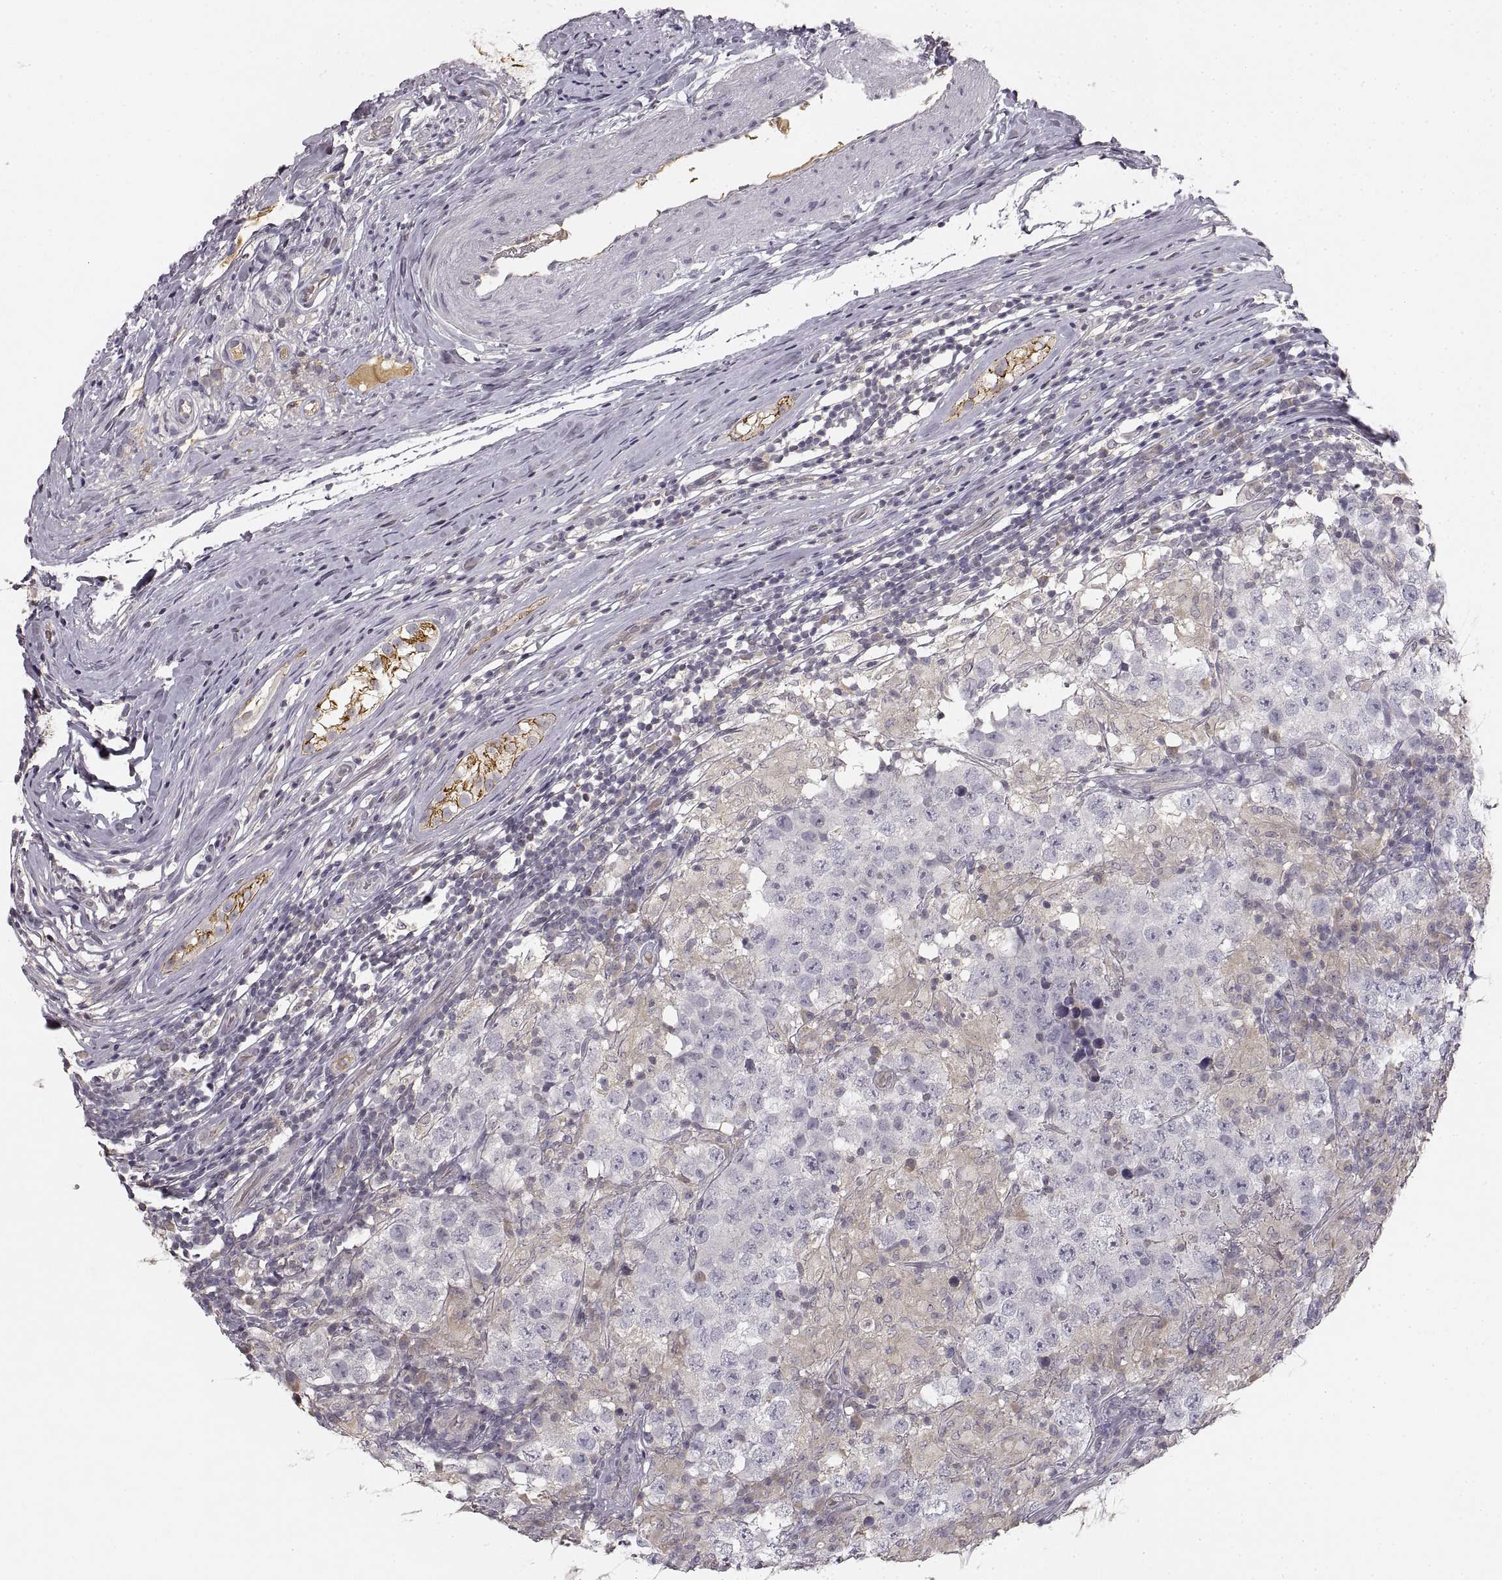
{"staining": {"intensity": "negative", "quantity": "none", "location": "none"}, "tissue": "testis cancer", "cell_type": "Tumor cells", "image_type": "cancer", "snomed": [{"axis": "morphology", "description": "Seminoma, NOS"}, {"axis": "morphology", "description": "Carcinoma, Embryonal, NOS"}, {"axis": "topography", "description": "Testis"}], "caption": "Tumor cells show no significant expression in embryonal carcinoma (testis).", "gene": "RUNDC3A", "patient": {"sex": "male", "age": 41}}